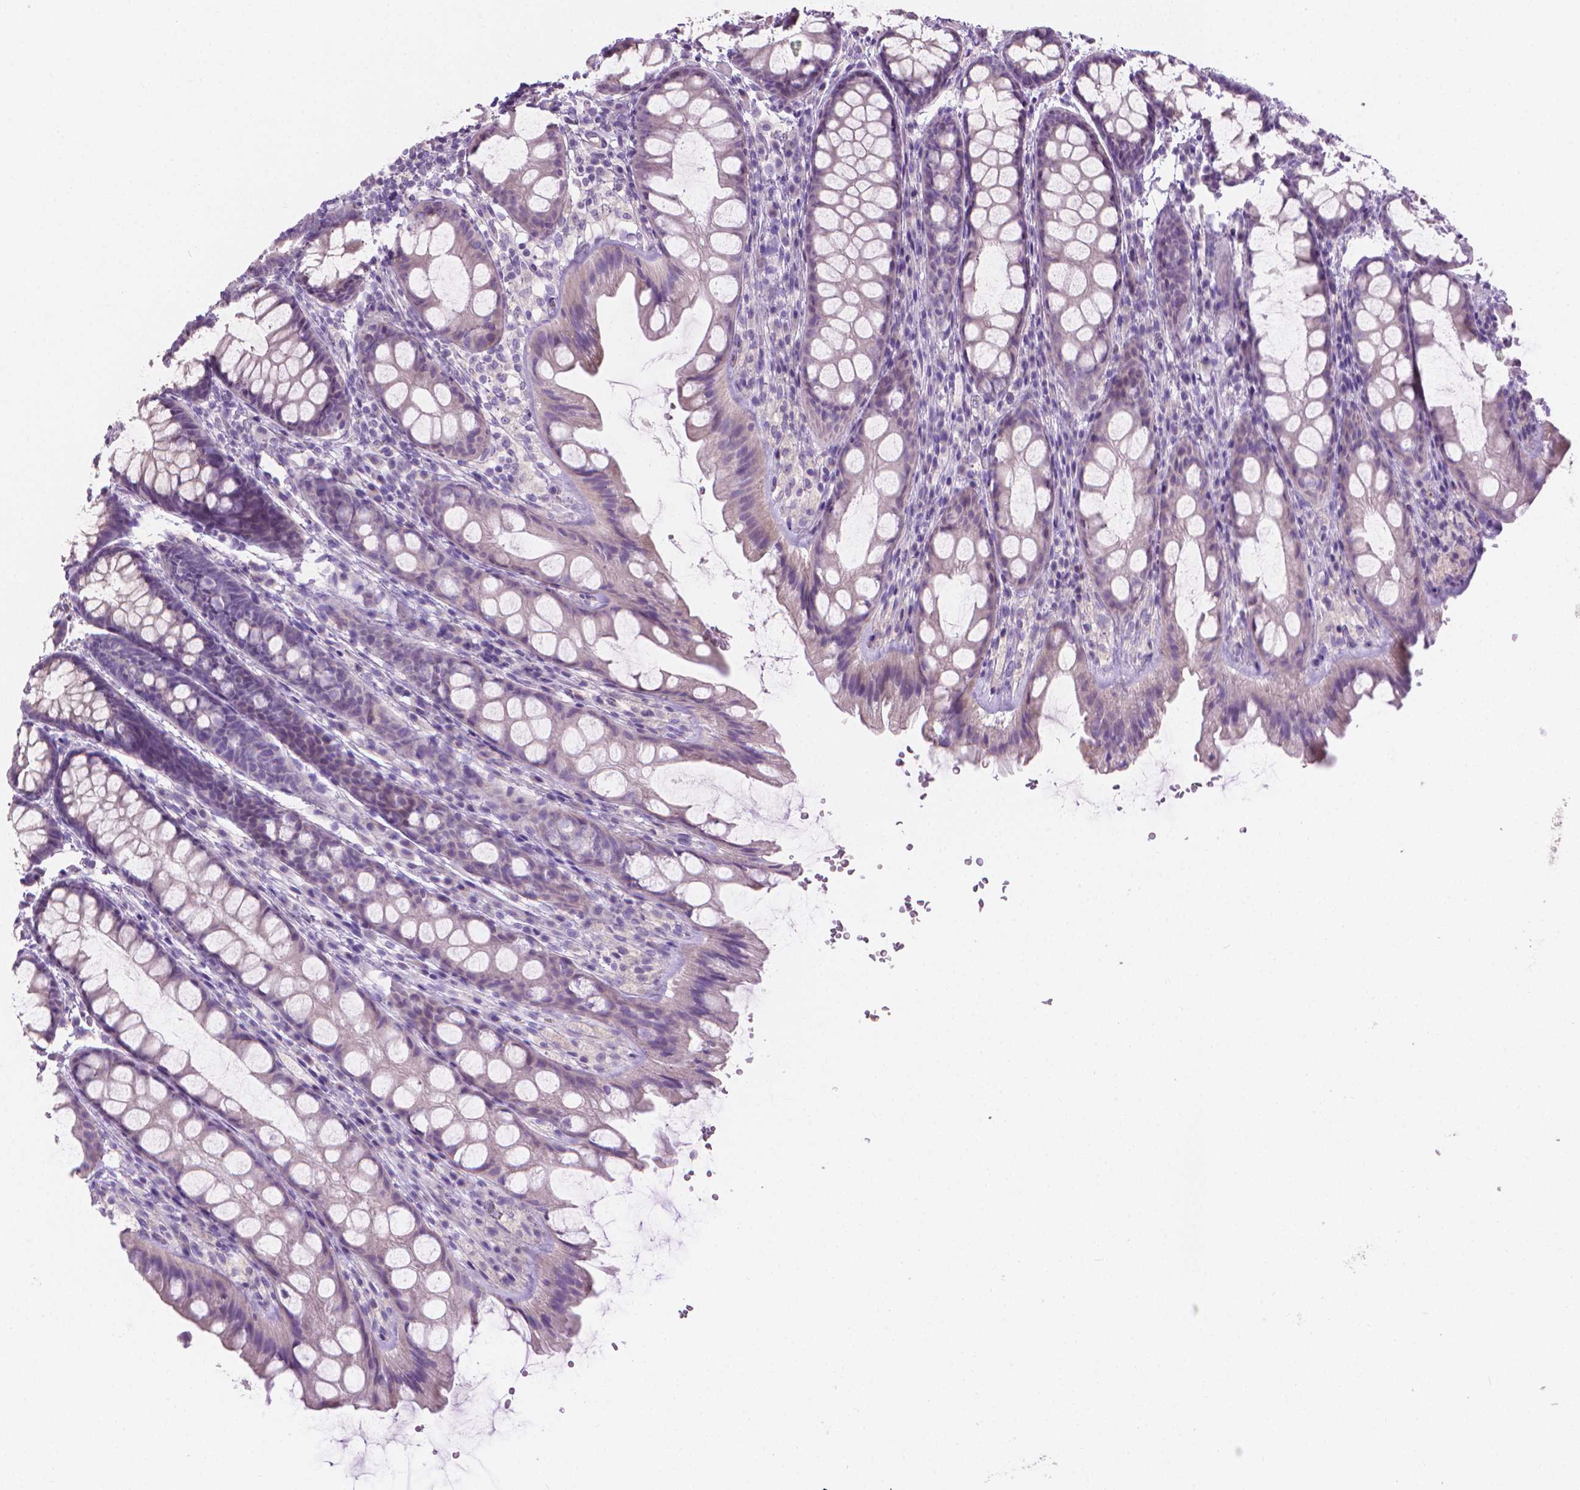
{"staining": {"intensity": "negative", "quantity": "none", "location": "none"}, "tissue": "colon", "cell_type": "Endothelial cells", "image_type": "normal", "snomed": [{"axis": "morphology", "description": "Normal tissue, NOS"}, {"axis": "topography", "description": "Colon"}], "caption": "Protein analysis of normal colon exhibits no significant staining in endothelial cells.", "gene": "CABCOCO1", "patient": {"sex": "male", "age": 47}}